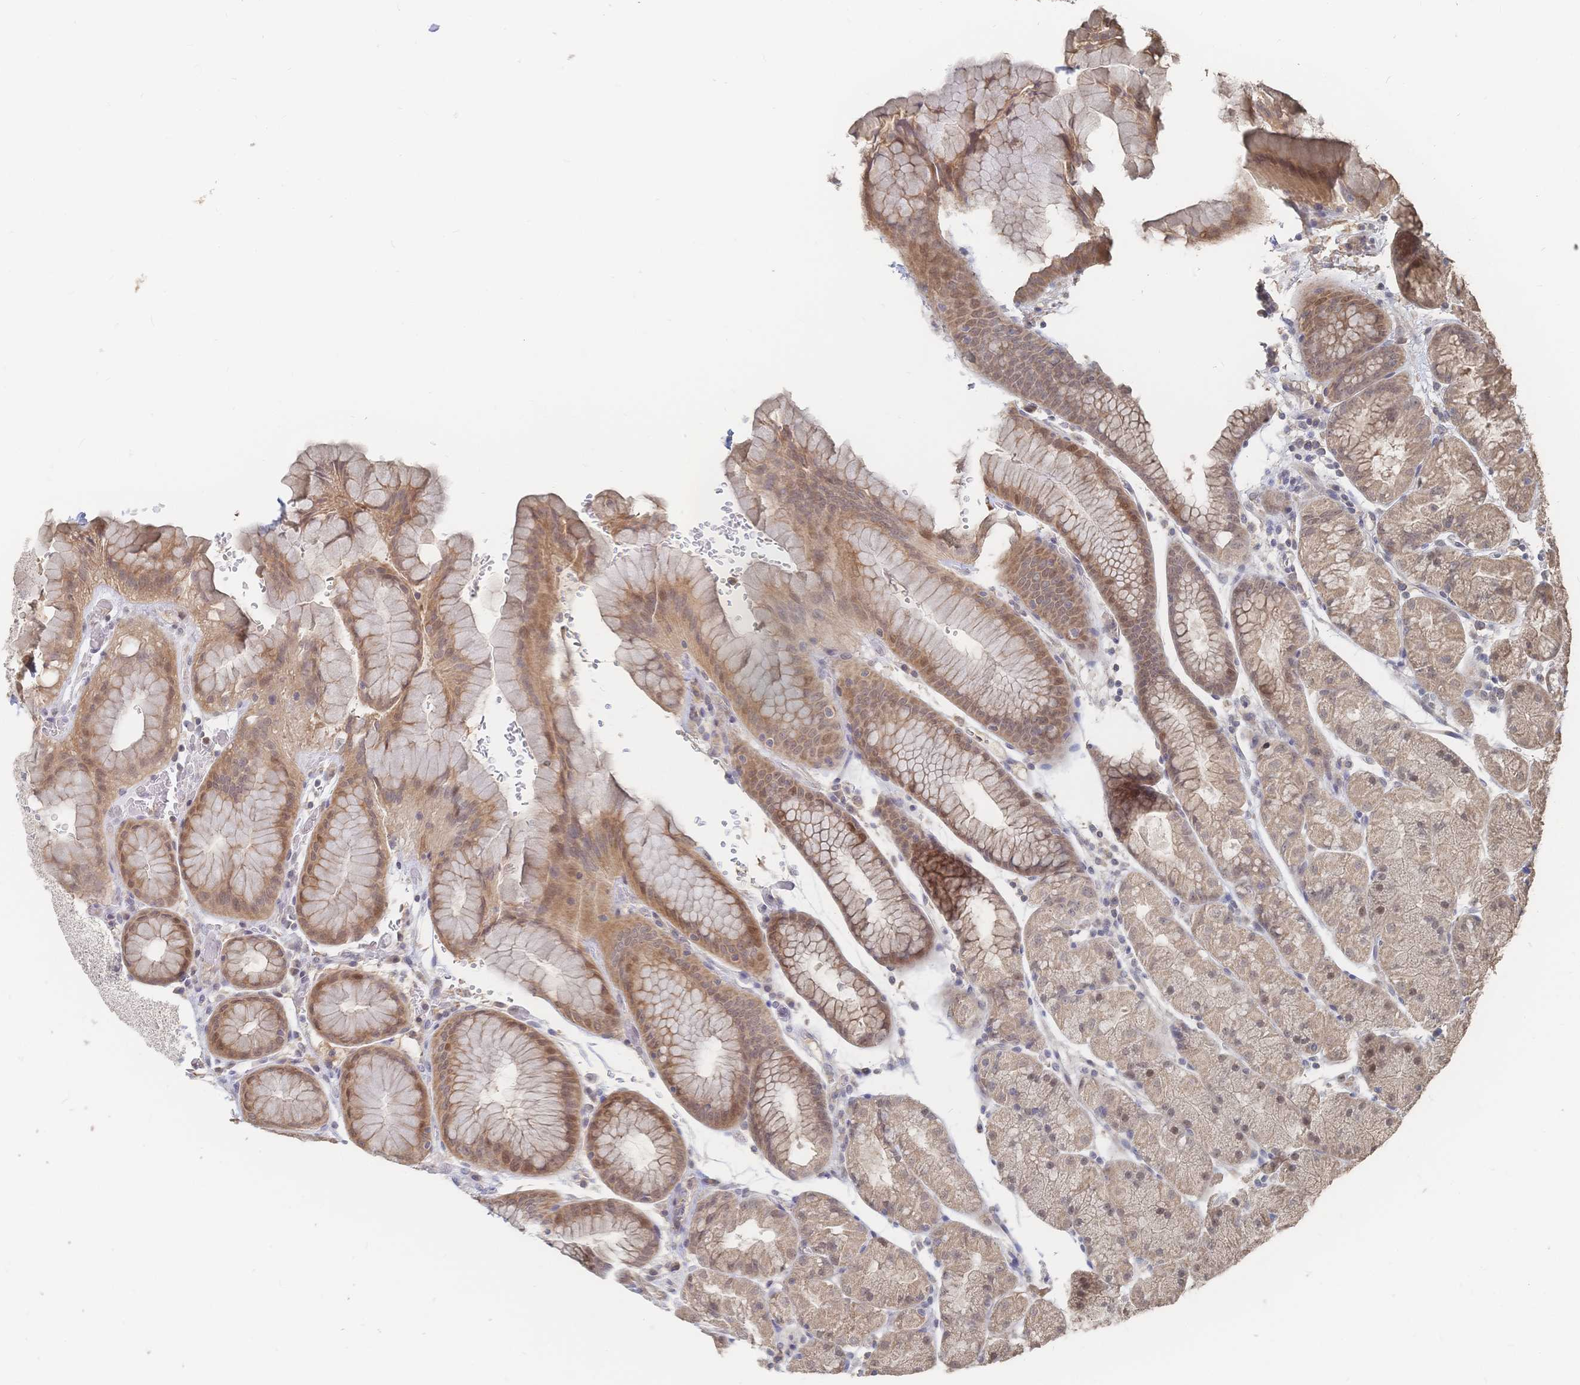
{"staining": {"intensity": "moderate", "quantity": "25%-75%", "location": "cytoplasmic/membranous,nuclear"}, "tissue": "stomach", "cell_type": "Glandular cells", "image_type": "normal", "snomed": [{"axis": "morphology", "description": "Normal tissue, NOS"}, {"axis": "topography", "description": "Stomach, upper"}, {"axis": "topography", "description": "Stomach"}], "caption": "DAB immunohistochemical staining of normal stomach demonstrates moderate cytoplasmic/membranous,nuclear protein expression in about 25%-75% of glandular cells. (DAB IHC, brown staining for protein, blue staining for nuclei).", "gene": "LRP5", "patient": {"sex": "male", "age": 76}}